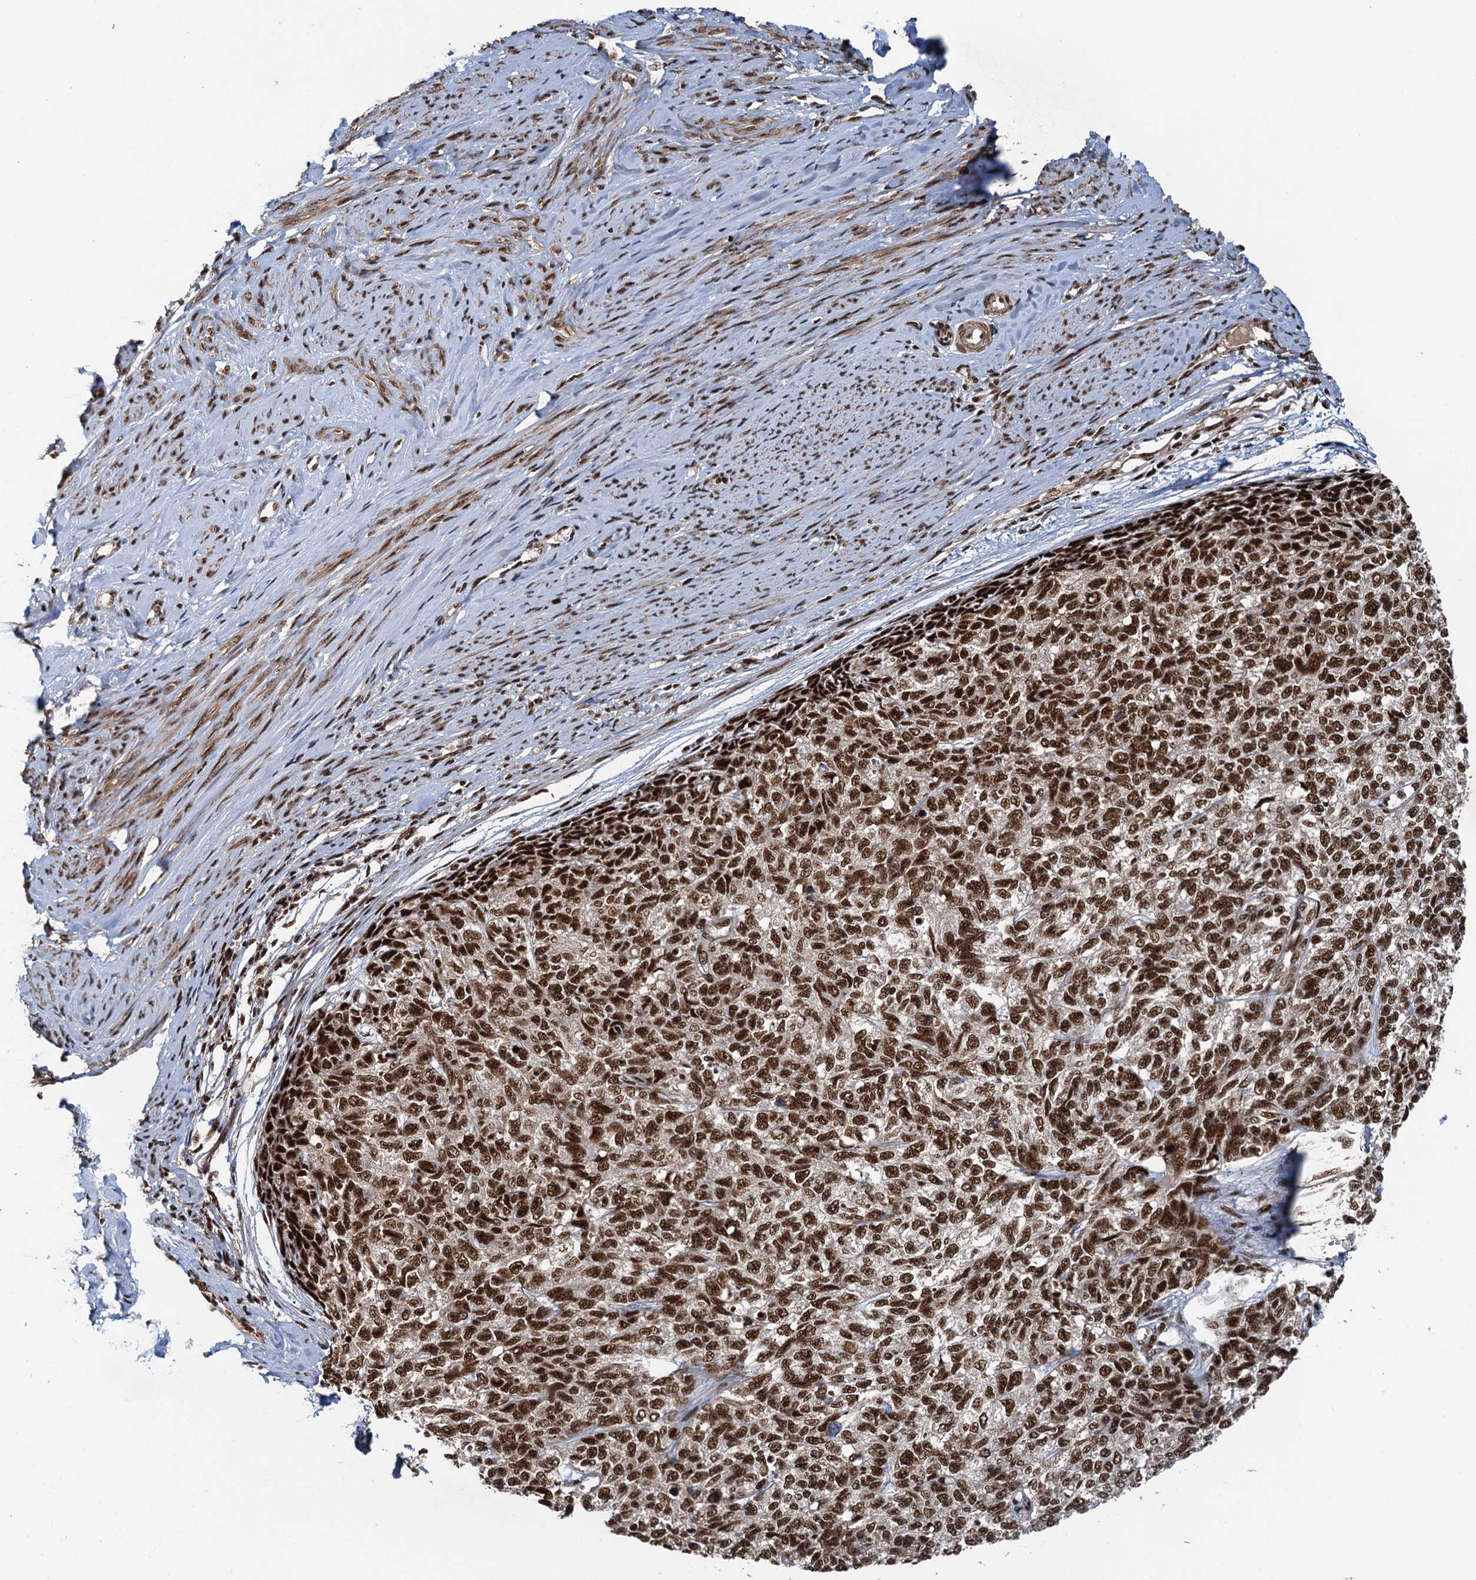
{"staining": {"intensity": "moderate", "quantity": ">75%", "location": "nuclear"}, "tissue": "cervical cancer", "cell_type": "Tumor cells", "image_type": "cancer", "snomed": [{"axis": "morphology", "description": "Squamous cell carcinoma, NOS"}, {"axis": "topography", "description": "Cervix"}], "caption": "Immunohistochemistry (DAB) staining of cervical cancer exhibits moderate nuclear protein staining in about >75% of tumor cells.", "gene": "ZC3H18", "patient": {"sex": "female", "age": 63}}